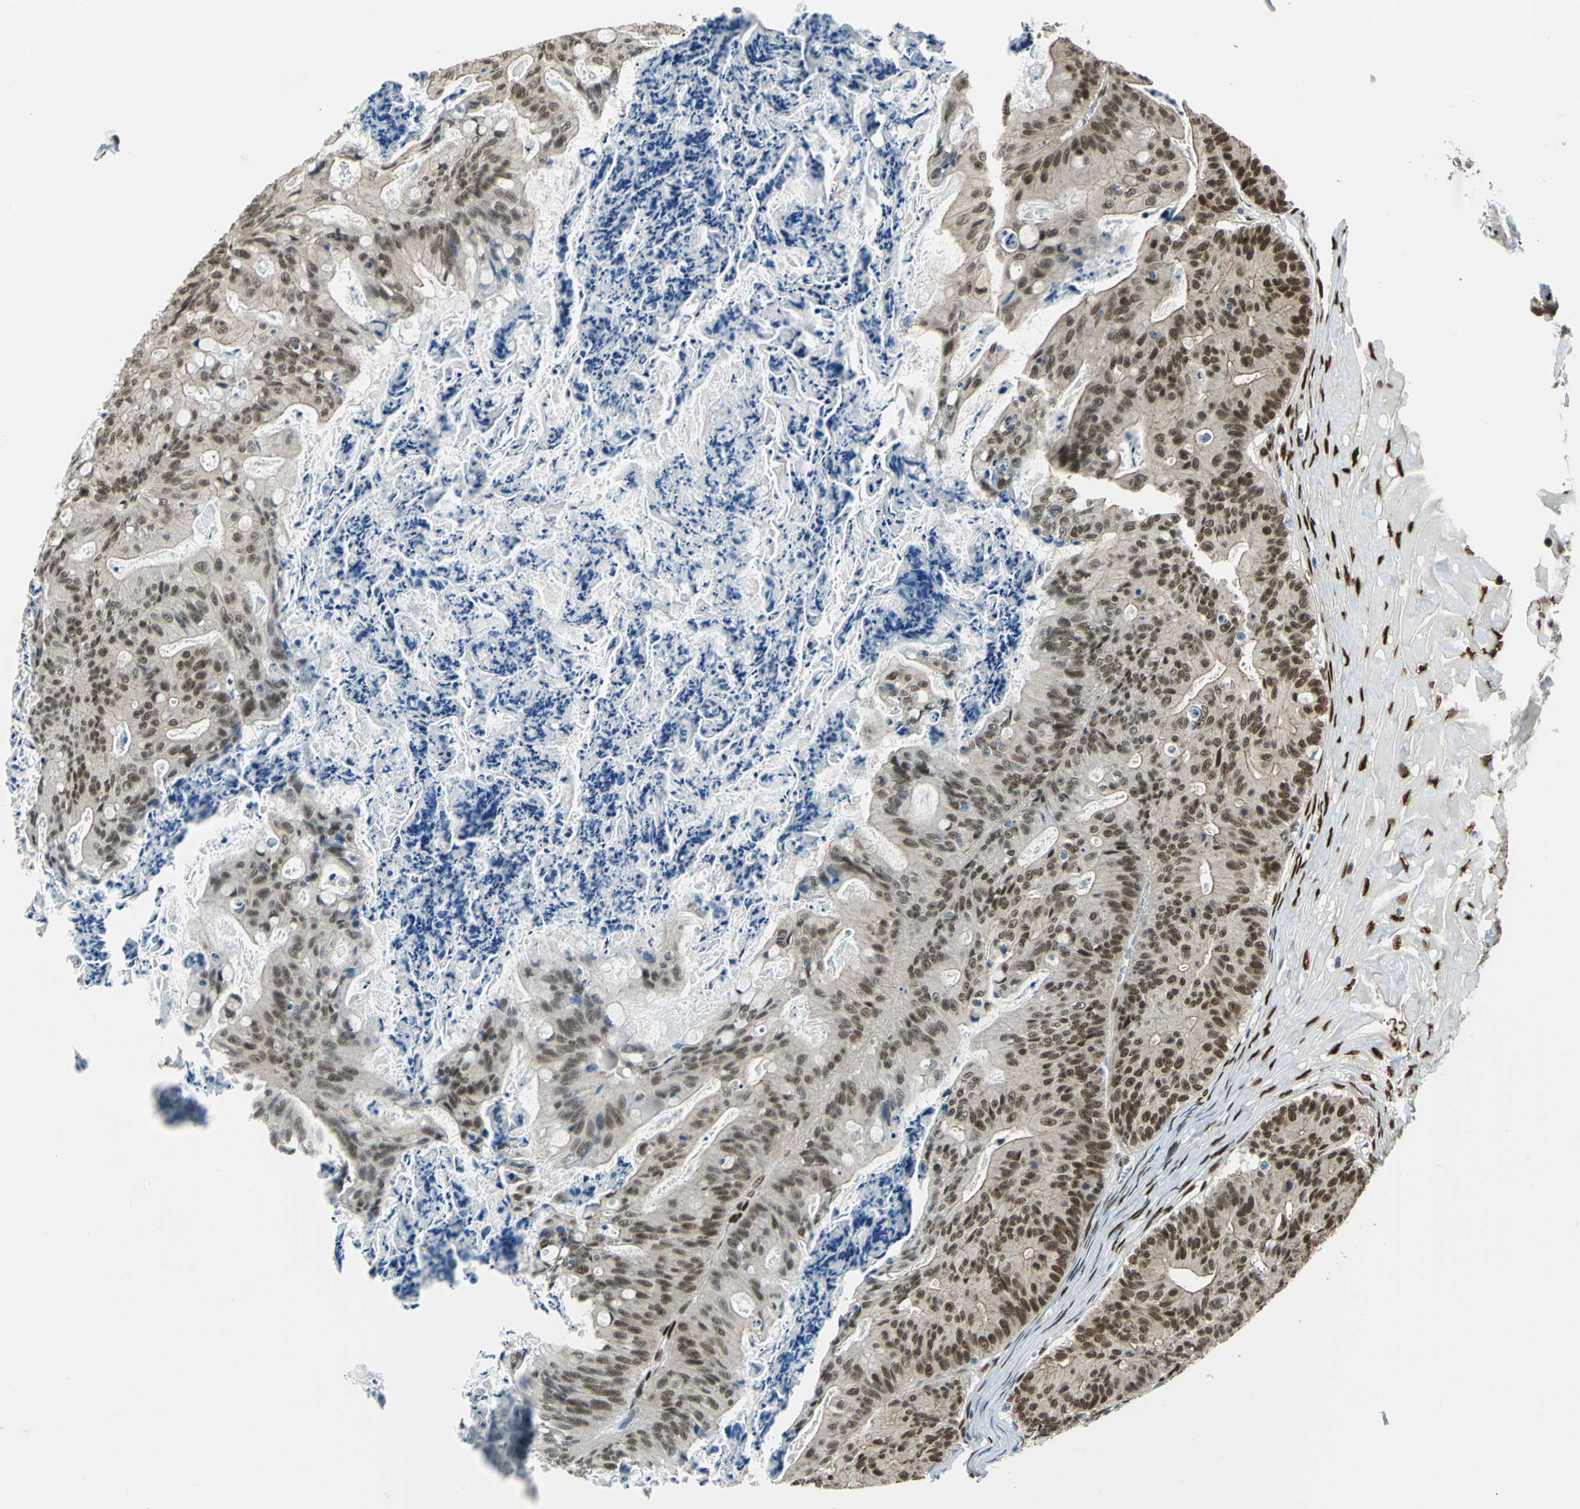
{"staining": {"intensity": "moderate", "quantity": ">75%", "location": "nuclear"}, "tissue": "ovarian cancer", "cell_type": "Tumor cells", "image_type": "cancer", "snomed": [{"axis": "morphology", "description": "Cystadenocarcinoma, mucinous, NOS"}, {"axis": "topography", "description": "Ovary"}], "caption": "Ovarian cancer stained for a protein shows moderate nuclear positivity in tumor cells.", "gene": "NFIA", "patient": {"sex": "female", "age": 36}}